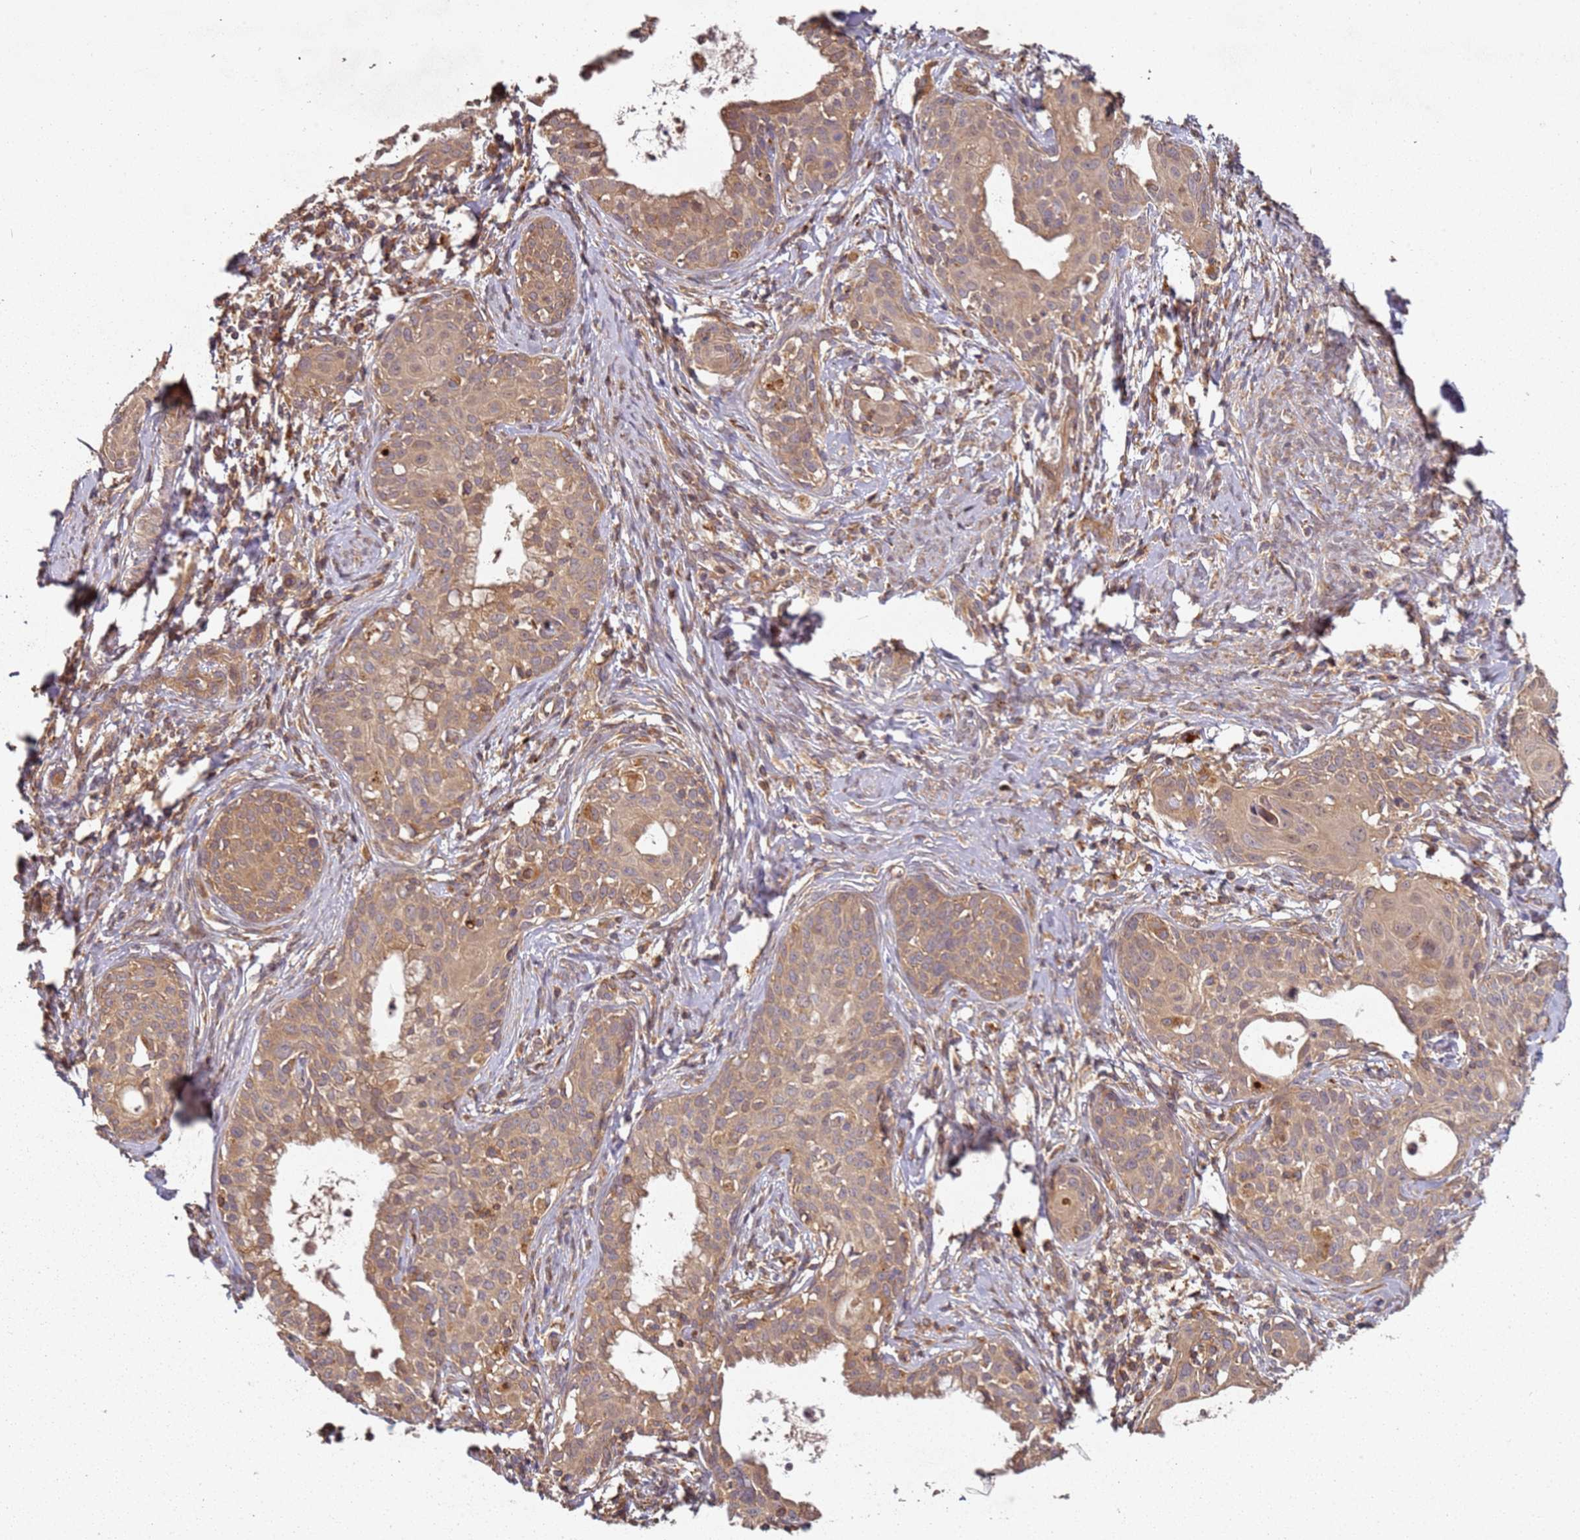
{"staining": {"intensity": "moderate", "quantity": ">75%", "location": "cytoplasmic/membranous"}, "tissue": "cervical cancer", "cell_type": "Tumor cells", "image_type": "cancer", "snomed": [{"axis": "morphology", "description": "Squamous cell carcinoma, NOS"}, {"axis": "topography", "description": "Cervix"}], "caption": "Tumor cells show moderate cytoplasmic/membranous positivity in about >75% of cells in cervical squamous cell carcinoma.", "gene": "SCGB2B2", "patient": {"sex": "female", "age": 52}}